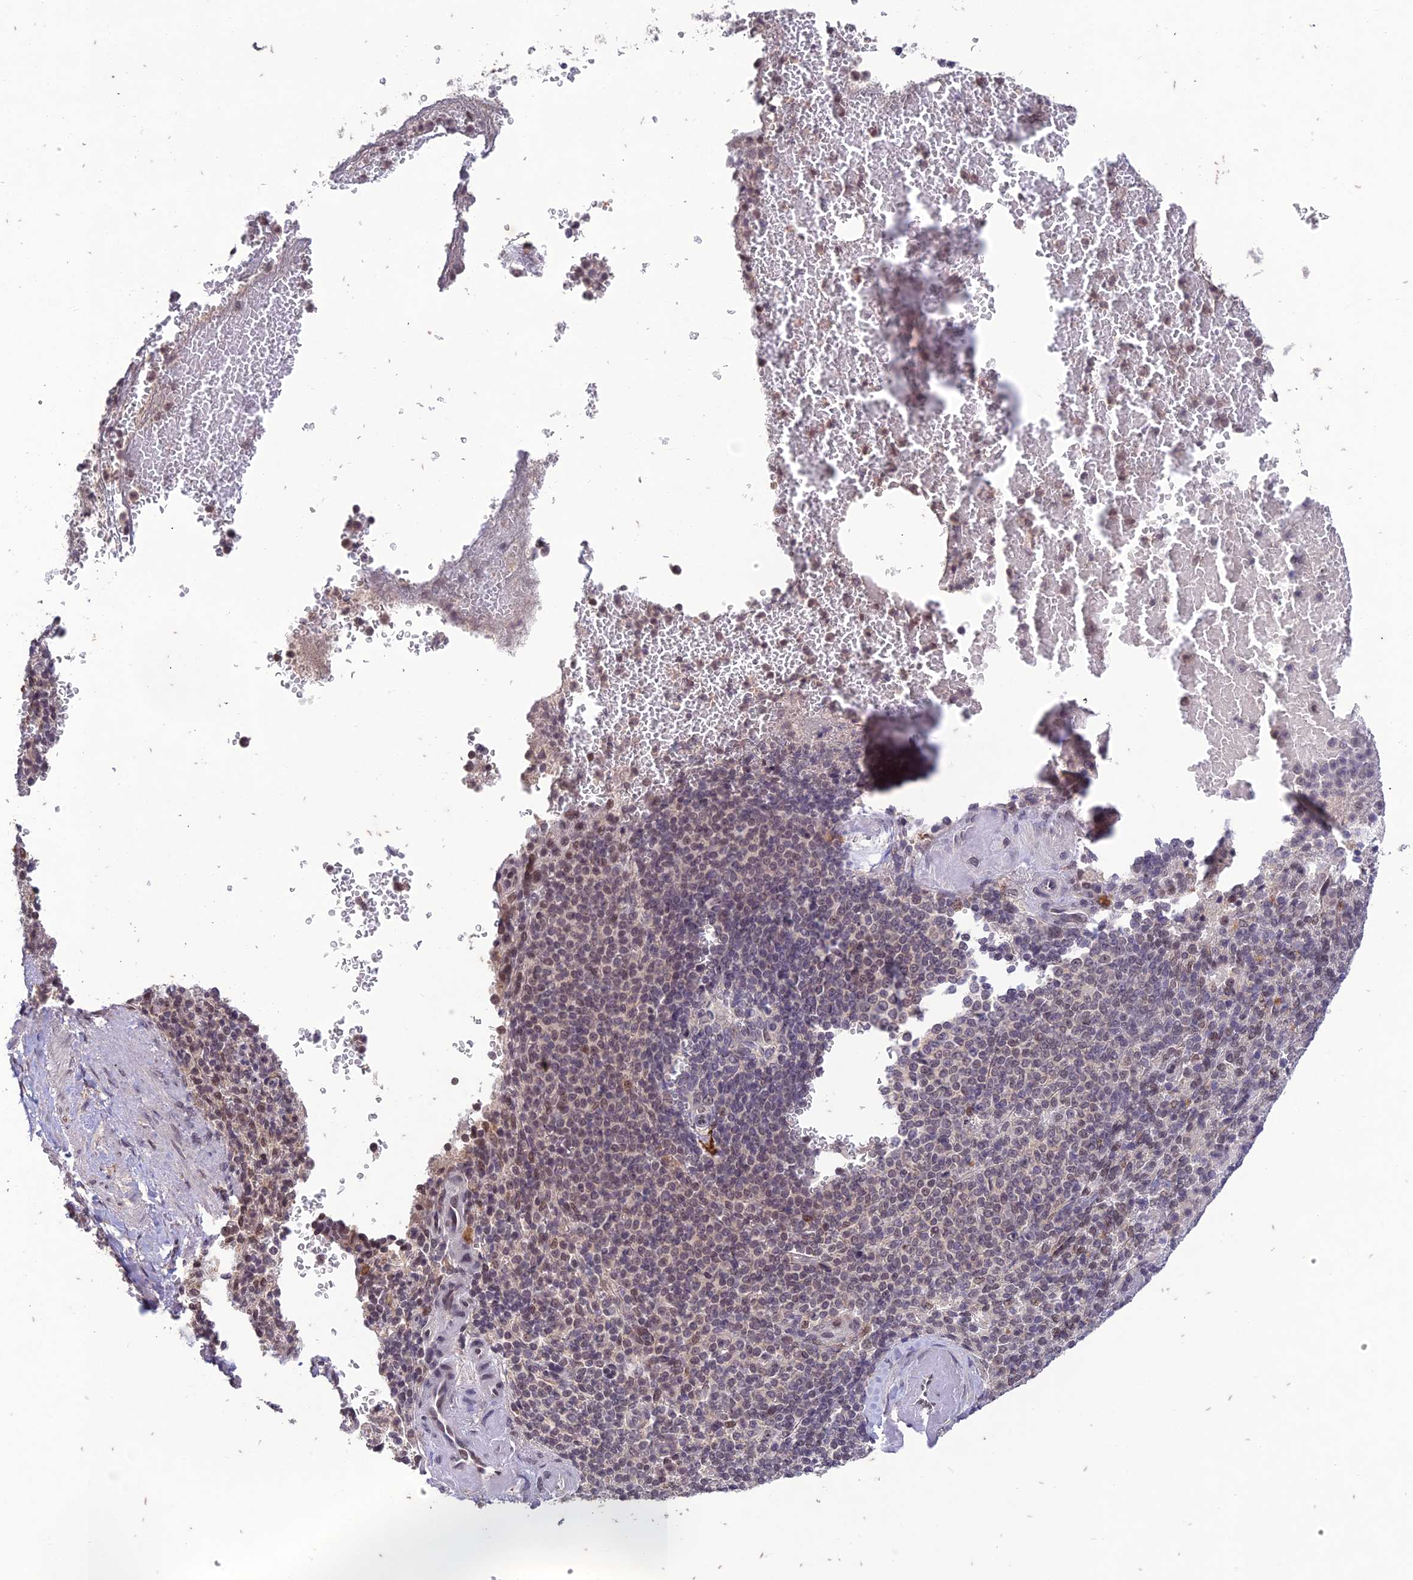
{"staining": {"intensity": "weak", "quantity": "25%-75%", "location": "nuclear"}, "tissue": "spleen", "cell_type": "Cells in red pulp", "image_type": "normal", "snomed": [{"axis": "morphology", "description": "Normal tissue, NOS"}, {"axis": "topography", "description": "Spleen"}], "caption": "Immunohistochemistry (IHC) of unremarkable human spleen reveals low levels of weak nuclear positivity in about 25%-75% of cells in red pulp. (DAB (3,3'-diaminobenzidine) = brown stain, brightfield microscopy at high magnification).", "gene": "POP4", "patient": {"sex": "female", "age": 74}}